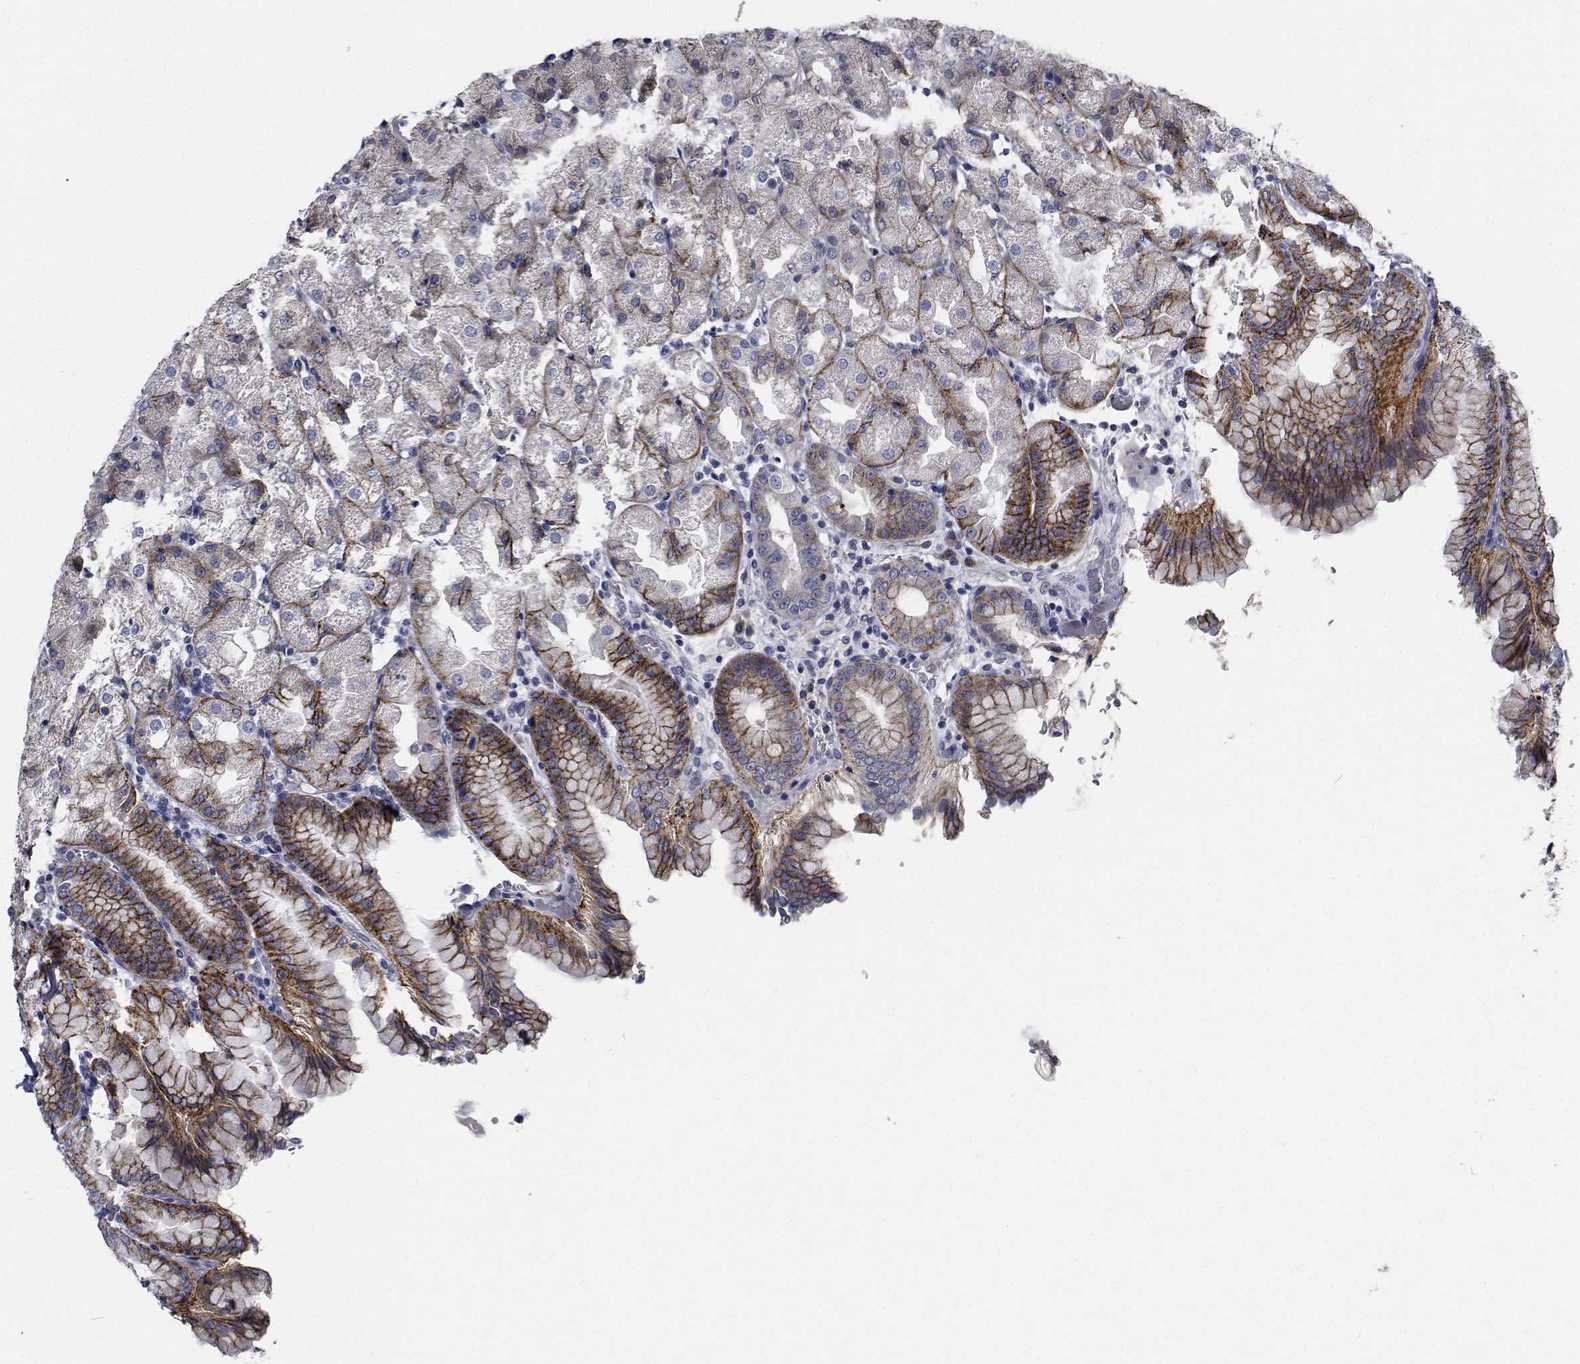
{"staining": {"intensity": "moderate", "quantity": "<25%", "location": "cytoplasmic/membranous"}, "tissue": "stomach", "cell_type": "Glandular cells", "image_type": "normal", "snomed": [{"axis": "morphology", "description": "Normal tissue, NOS"}, {"axis": "topography", "description": "Stomach, upper"}, {"axis": "topography", "description": "Stomach"}, {"axis": "topography", "description": "Stomach, lower"}], "caption": "Moderate cytoplasmic/membranous positivity for a protein is seen in about <25% of glandular cells of benign stomach using IHC.", "gene": "TTBK1", "patient": {"sex": "male", "age": 62}}